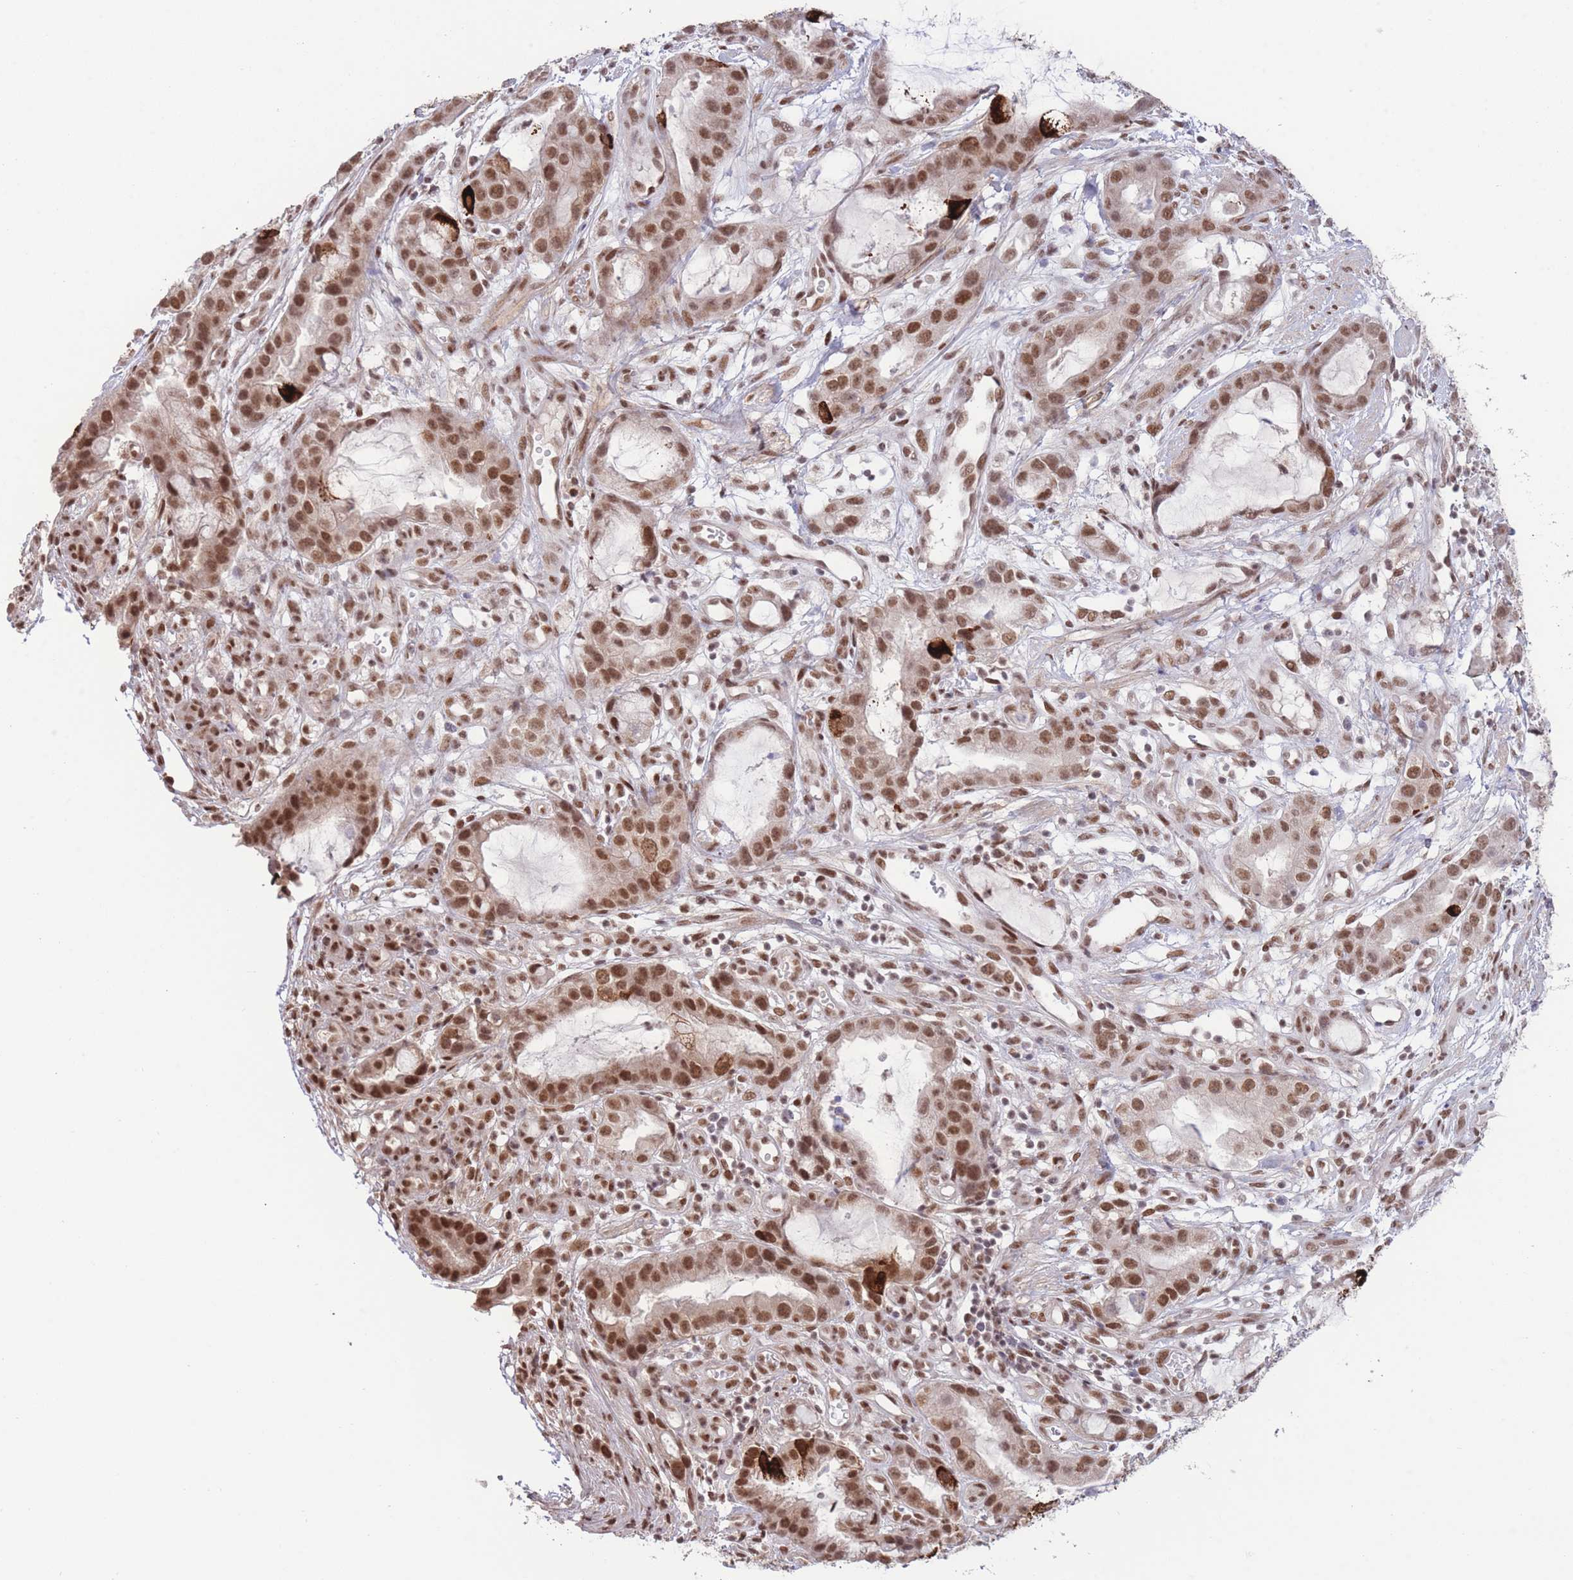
{"staining": {"intensity": "strong", "quantity": ">75%", "location": "cytoplasmic/membranous,nuclear"}, "tissue": "stomach cancer", "cell_type": "Tumor cells", "image_type": "cancer", "snomed": [{"axis": "morphology", "description": "Adenocarcinoma, NOS"}, {"axis": "topography", "description": "Stomach"}], "caption": "Immunohistochemistry of stomach adenocarcinoma reveals high levels of strong cytoplasmic/membranous and nuclear expression in about >75% of tumor cells.", "gene": "CARD8", "patient": {"sex": "male", "age": 55}}